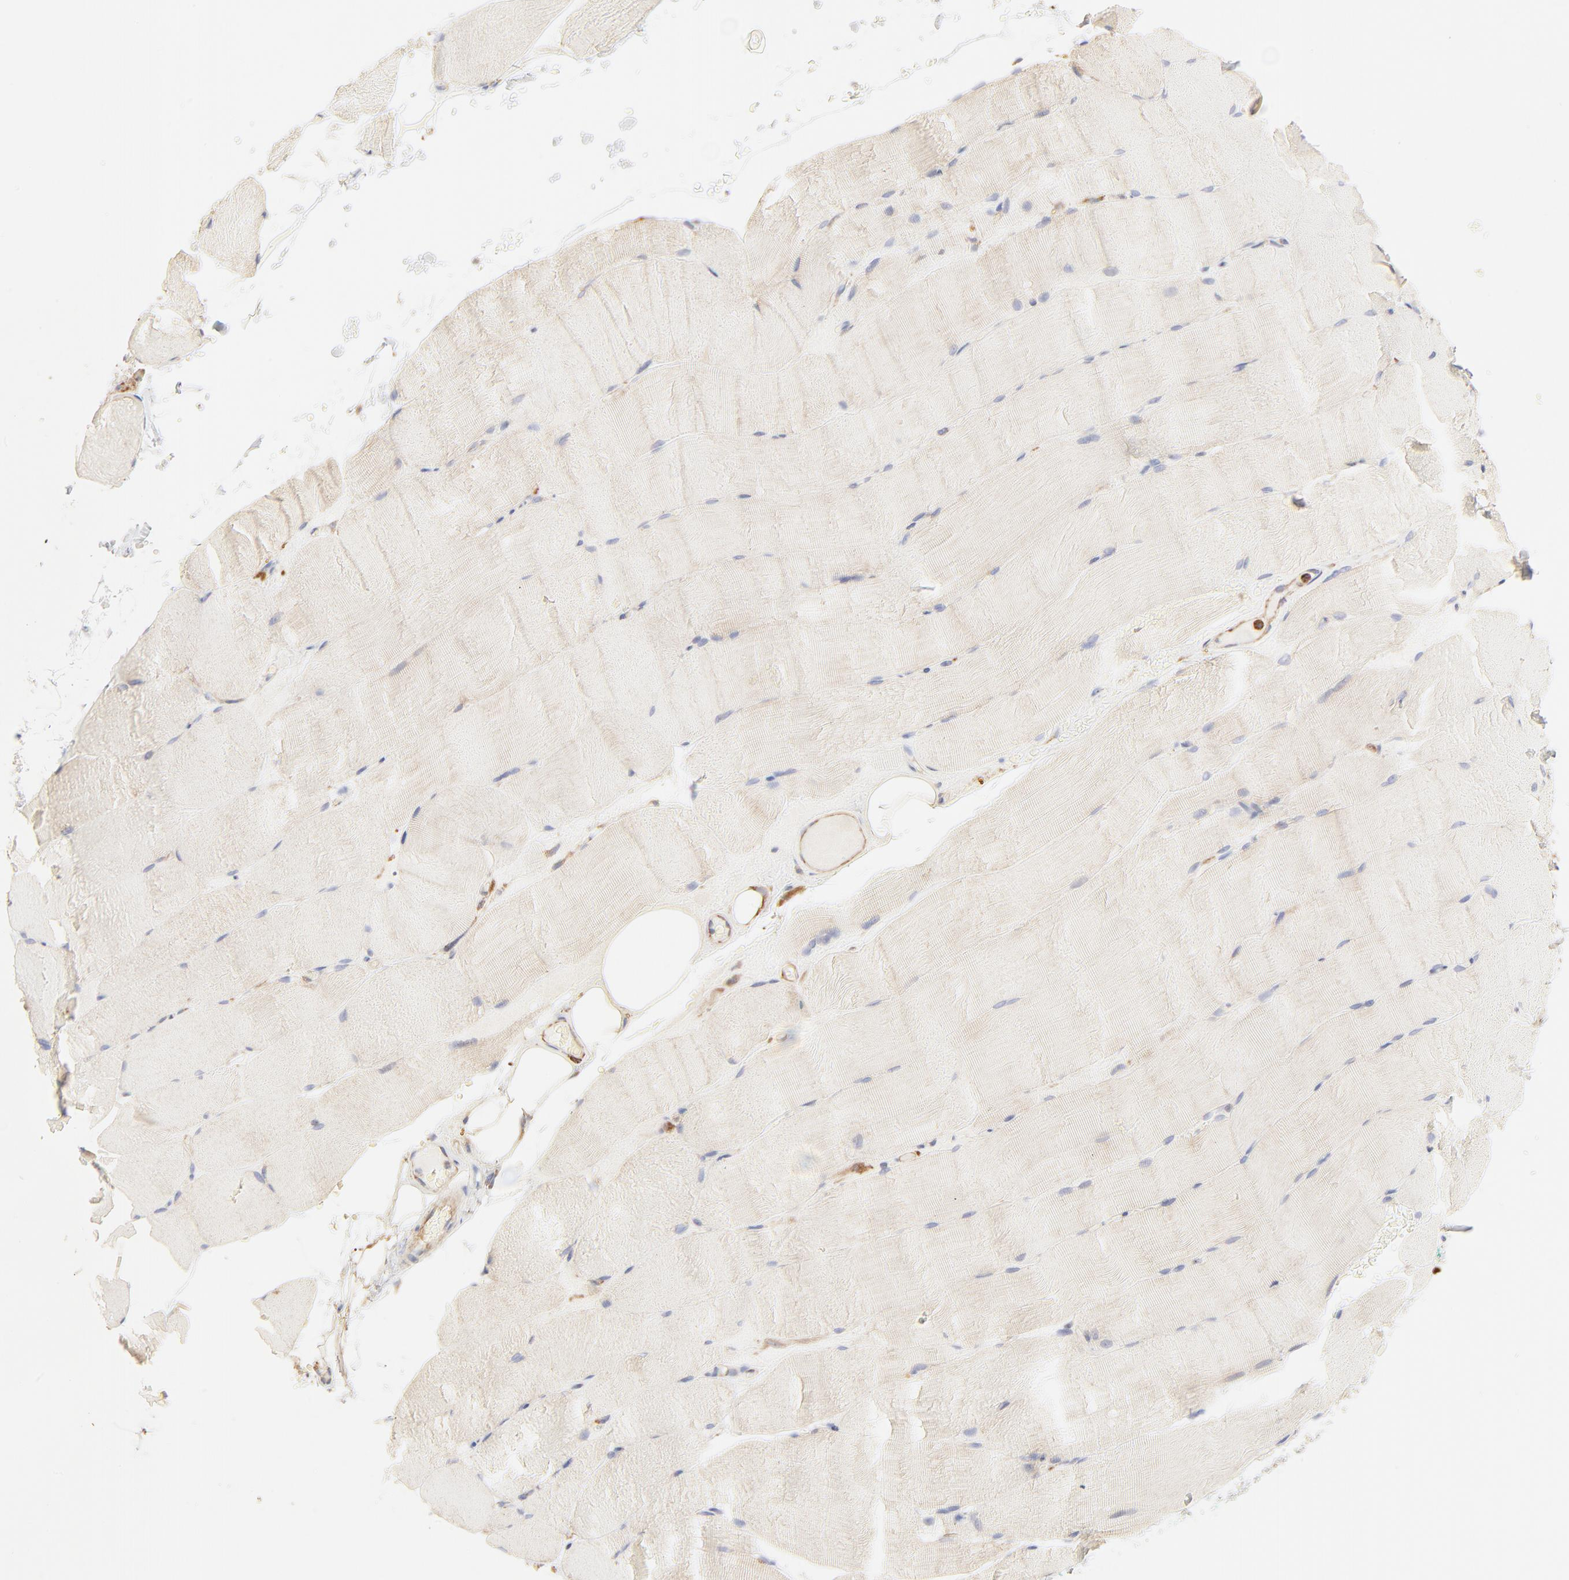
{"staining": {"intensity": "negative", "quantity": "none", "location": "none"}, "tissue": "skeletal muscle", "cell_type": "Myocytes", "image_type": "normal", "snomed": [{"axis": "morphology", "description": "Normal tissue, NOS"}, {"axis": "topography", "description": "Skeletal muscle"}], "caption": "Histopathology image shows no protein staining in myocytes of unremarkable skeletal muscle.", "gene": "RPS20", "patient": {"sex": "female", "age": 37}}